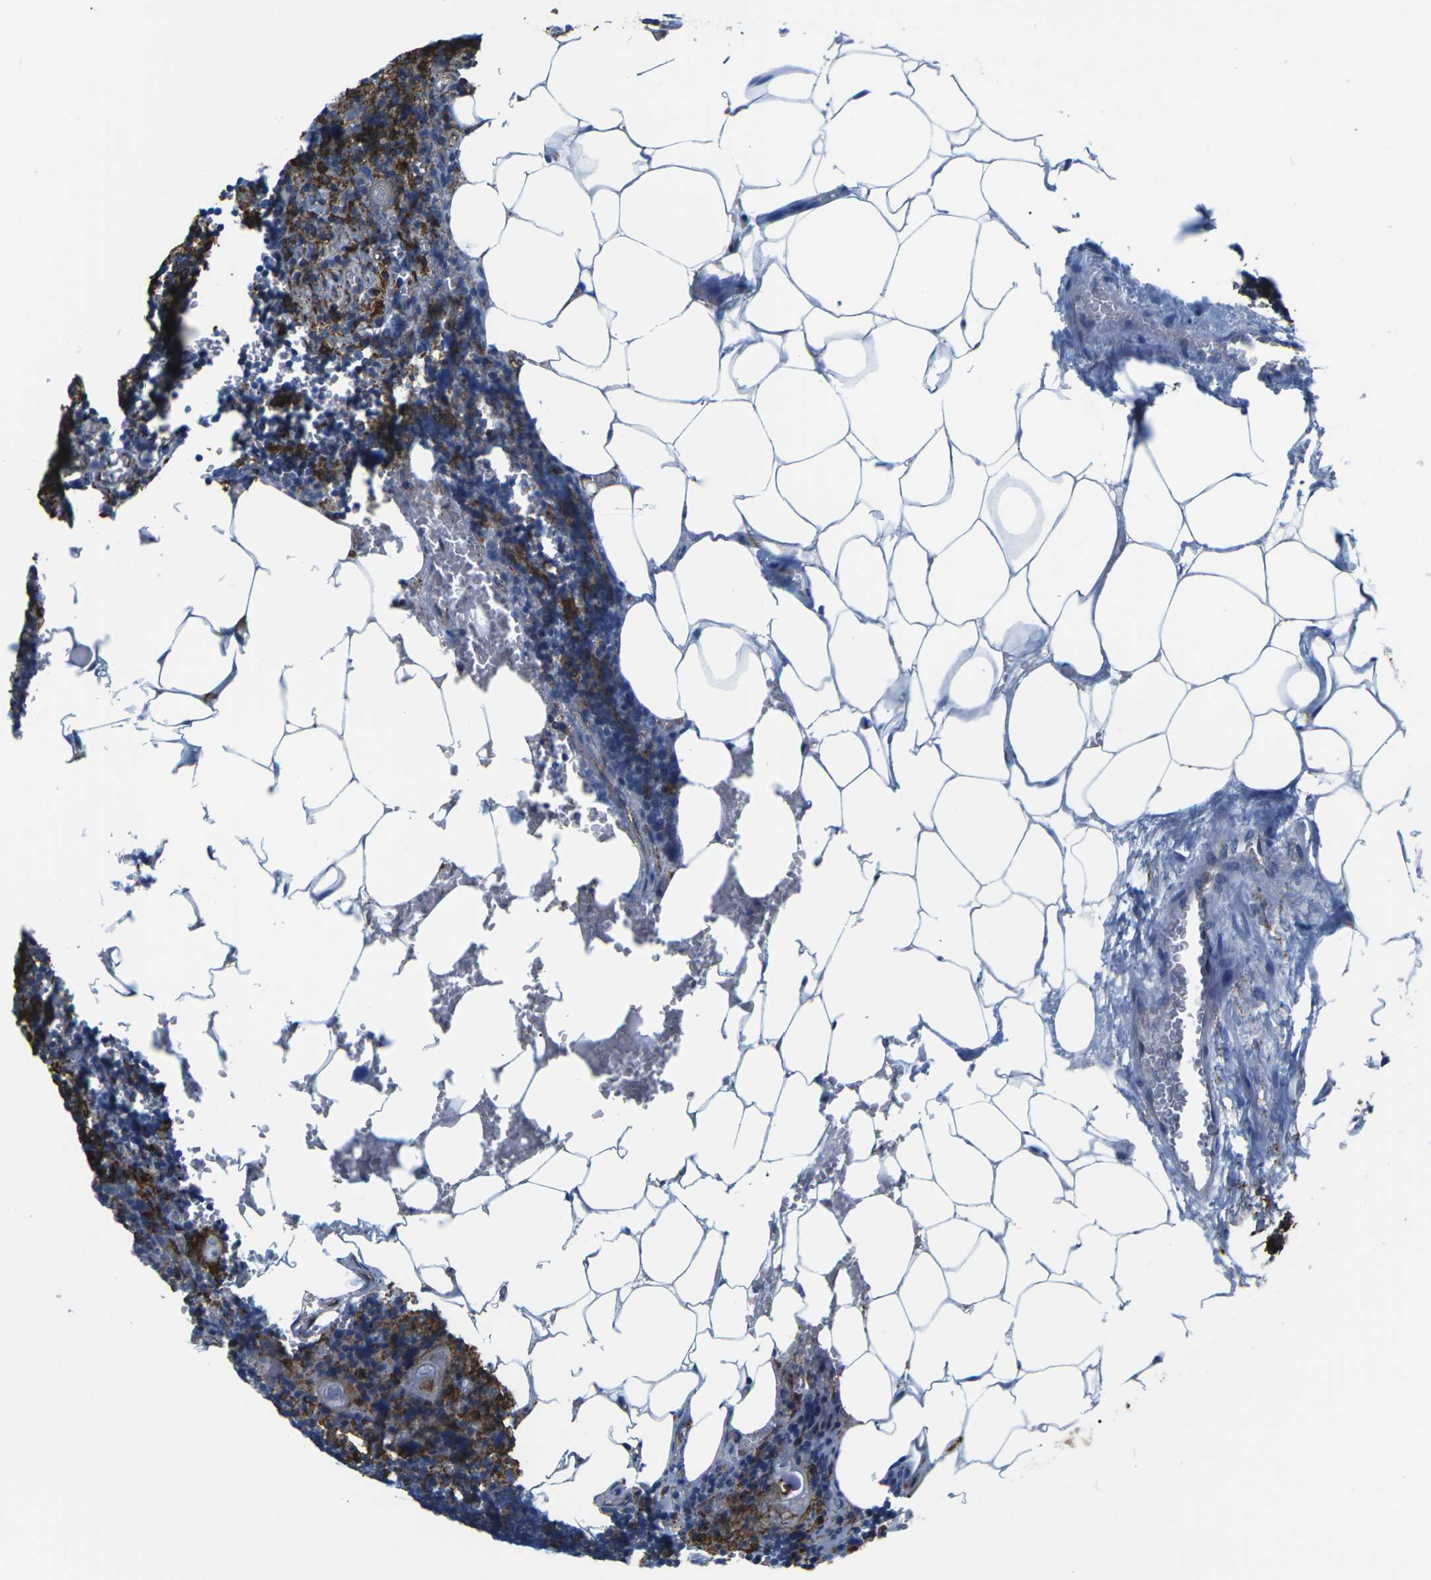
{"staining": {"intensity": "strong", "quantity": ">75%", "location": "cytoplasmic/membranous"}, "tissue": "lymph node", "cell_type": "Germinal center cells", "image_type": "normal", "snomed": [{"axis": "morphology", "description": "Normal tissue, NOS"}, {"axis": "topography", "description": "Lymph node"}], "caption": "Brown immunohistochemical staining in normal human lymph node displays strong cytoplasmic/membranous positivity in approximately >75% of germinal center cells. Using DAB (3,3'-diaminobenzidine) (brown) and hematoxylin (blue) stains, captured at high magnification using brightfield microscopy.", "gene": "PTPN1", "patient": {"sex": "male", "age": 33}}